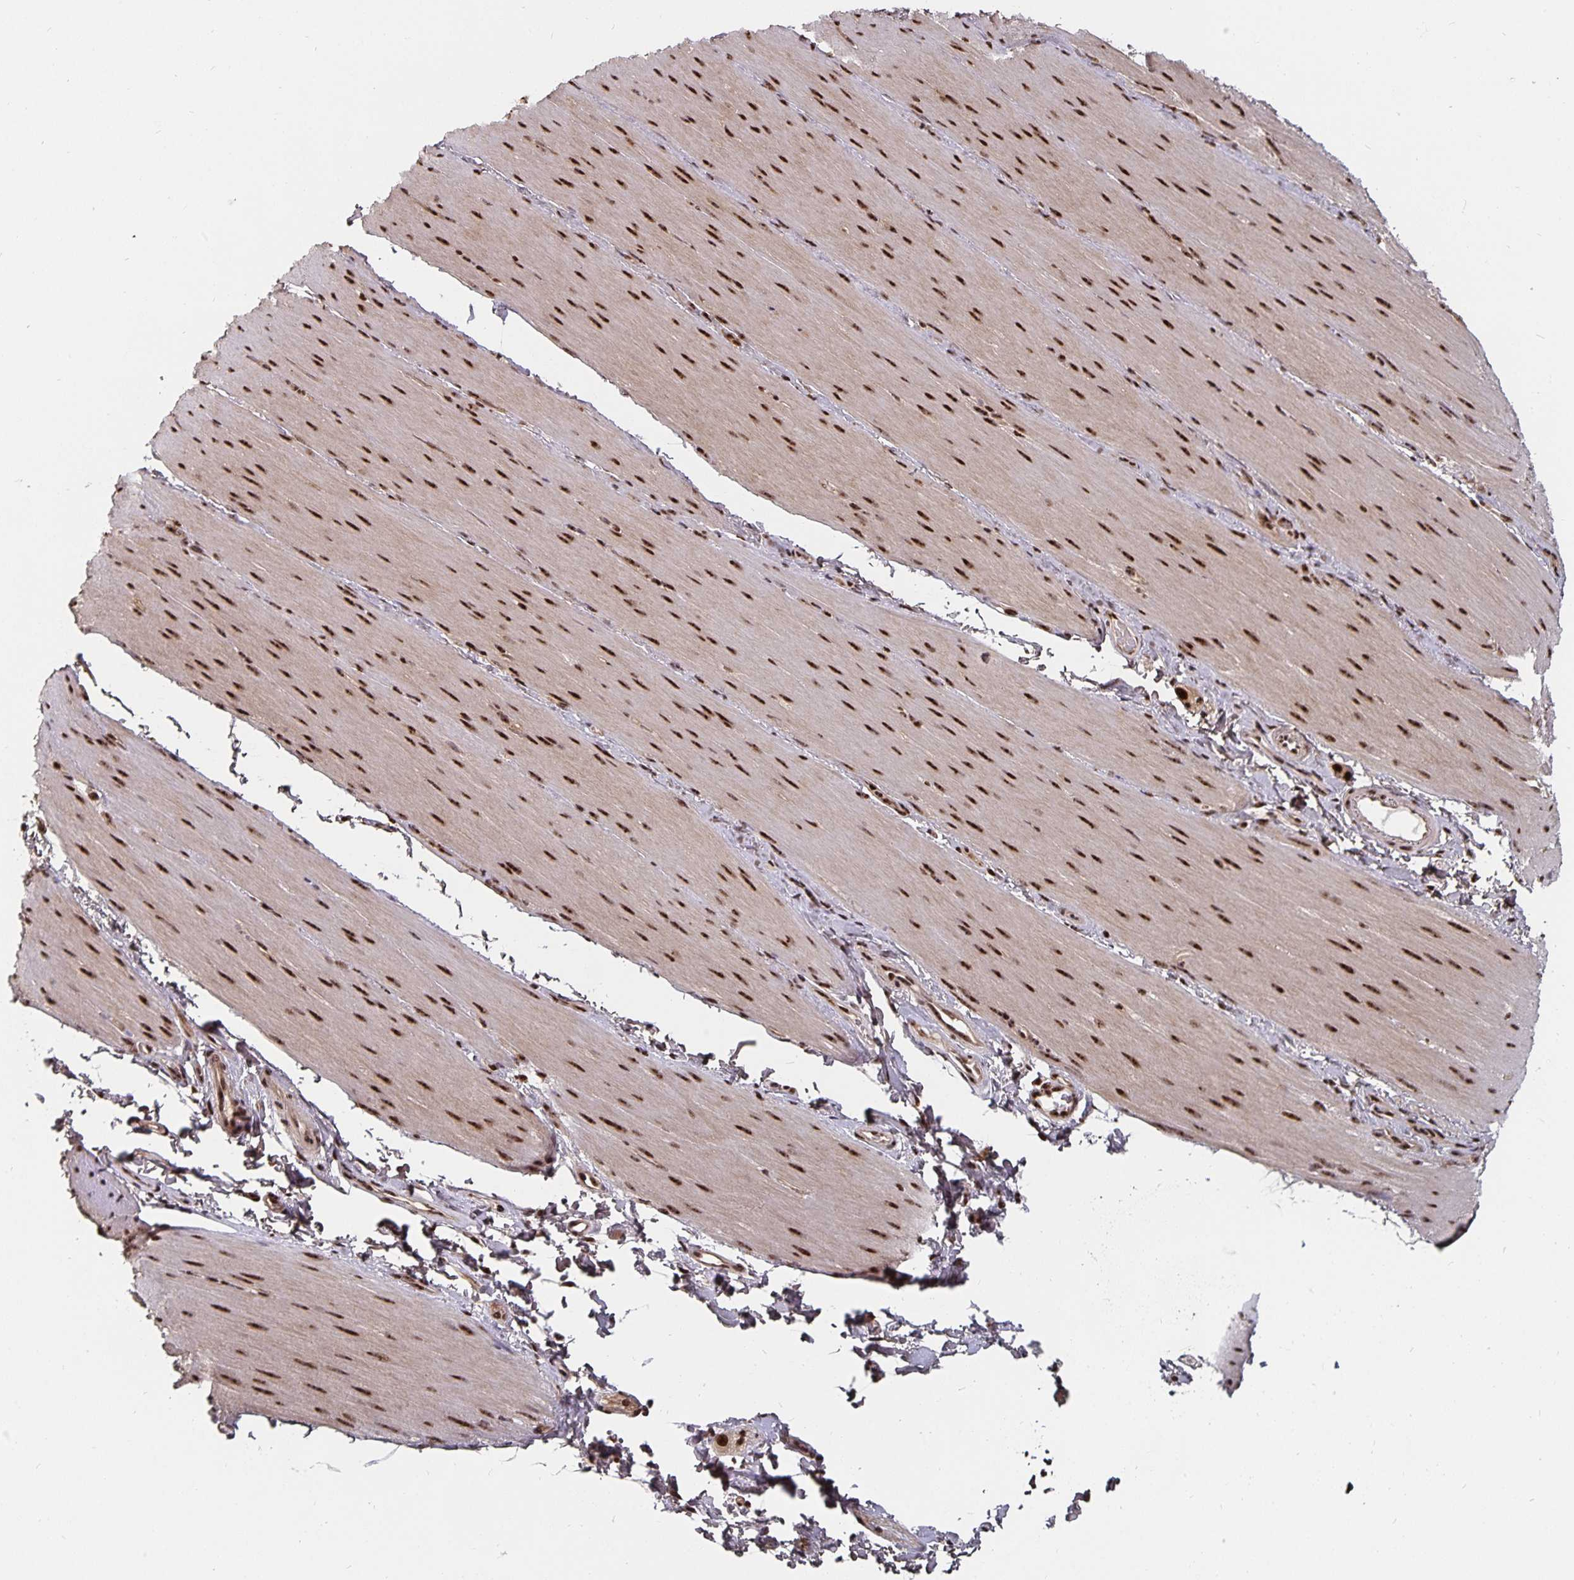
{"staining": {"intensity": "strong", "quantity": "25%-75%", "location": "nuclear"}, "tissue": "smooth muscle", "cell_type": "Smooth muscle cells", "image_type": "normal", "snomed": [{"axis": "morphology", "description": "Normal tissue, NOS"}, {"axis": "topography", "description": "Smooth muscle"}, {"axis": "topography", "description": "Colon"}], "caption": "The photomicrograph displays a brown stain indicating the presence of a protein in the nuclear of smooth muscle cells in smooth muscle.", "gene": "LAS1L", "patient": {"sex": "male", "age": 73}}